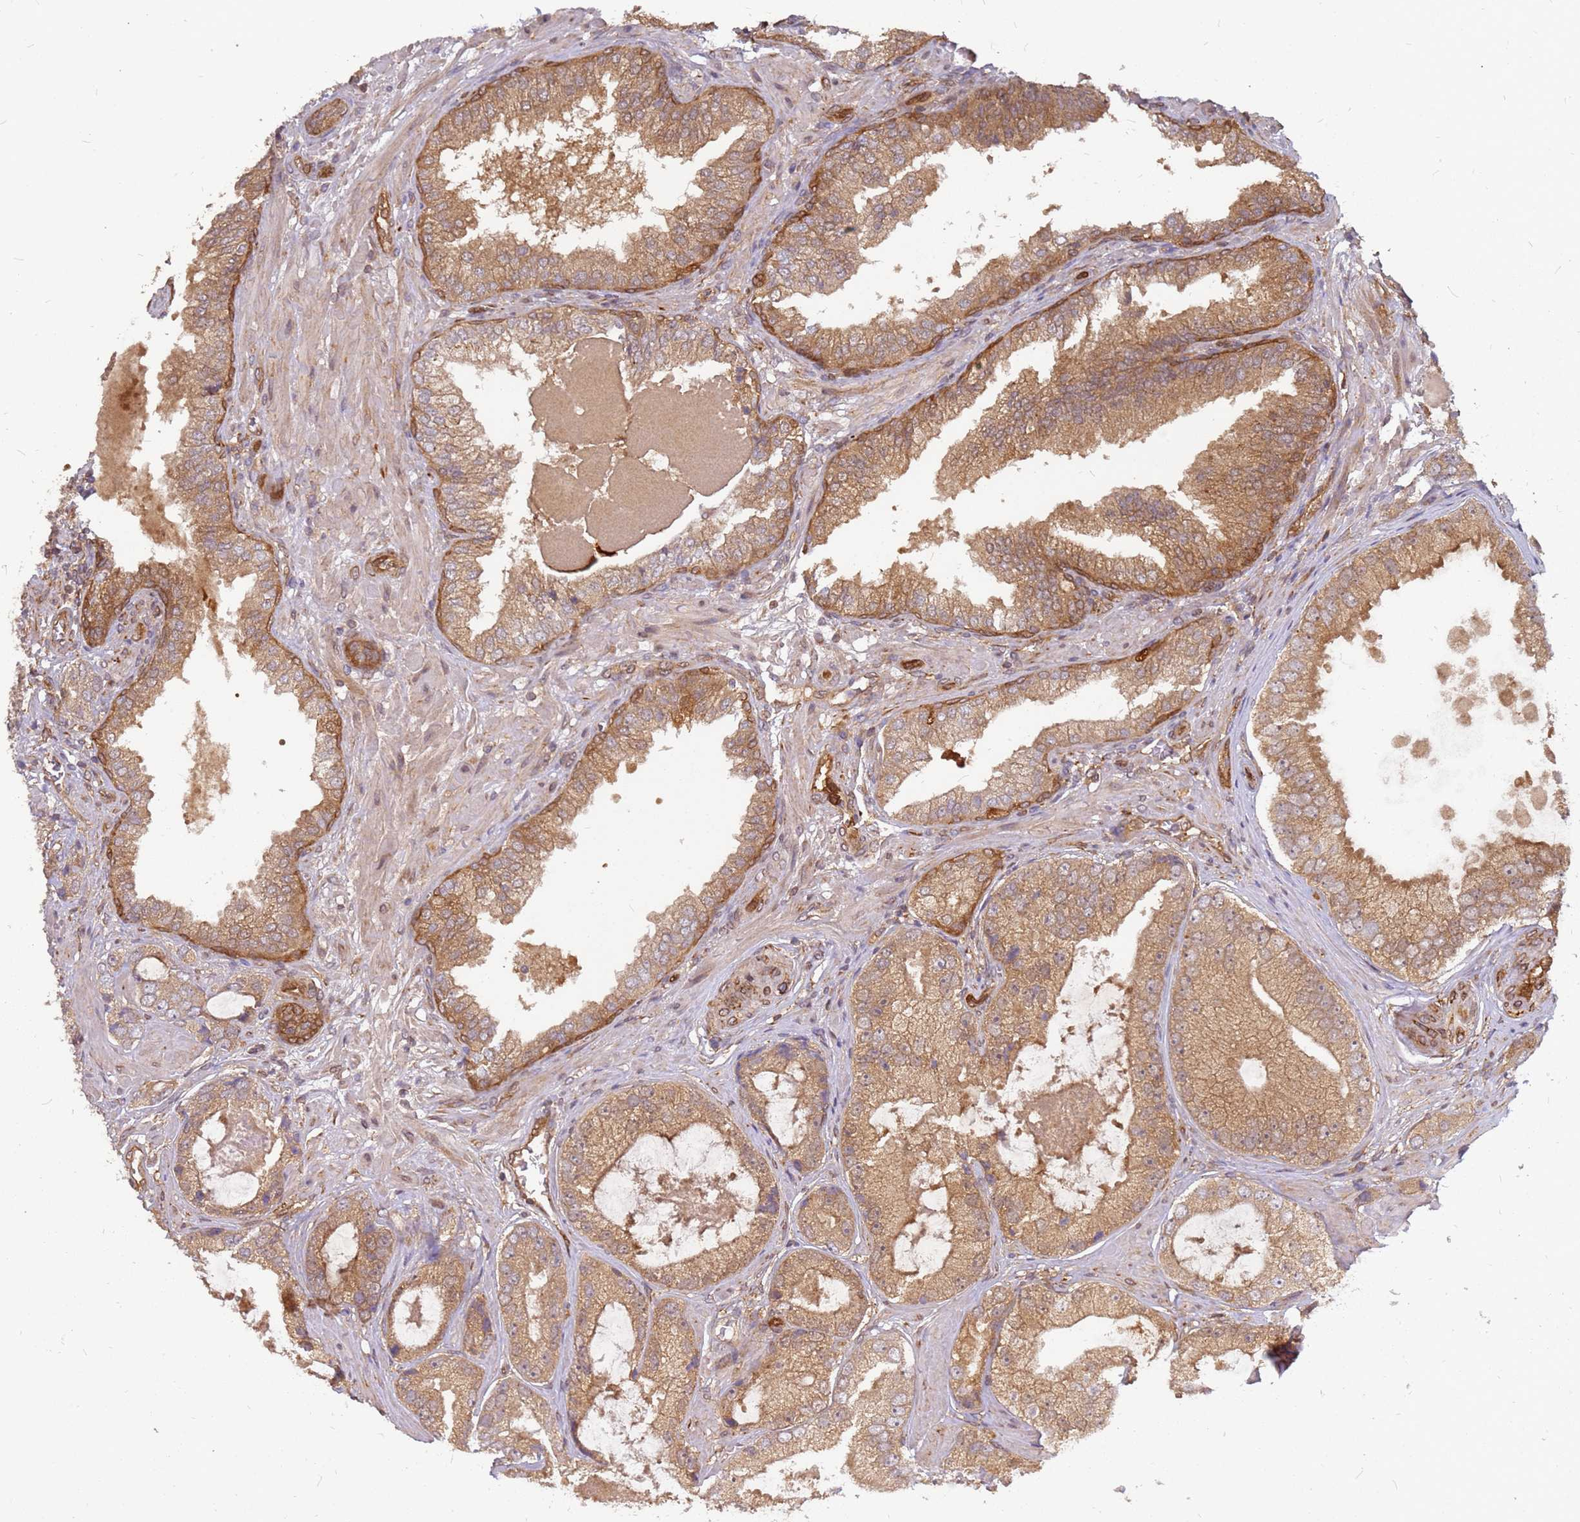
{"staining": {"intensity": "moderate", "quantity": ">75%", "location": "cytoplasmic/membranous"}, "tissue": "prostate cancer", "cell_type": "Tumor cells", "image_type": "cancer", "snomed": [{"axis": "morphology", "description": "Adenocarcinoma, High grade"}, {"axis": "topography", "description": "Prostate"}], "caption": "Immunohistochemical staining of prostate cancer (high-grade adenocarcinoma) shows moderate cytoplasmic/membranous protein positivity in approximately >75% of tumor cells.", "gene": "NUDT14", "patient": {"sex": "male", "age": 59}}